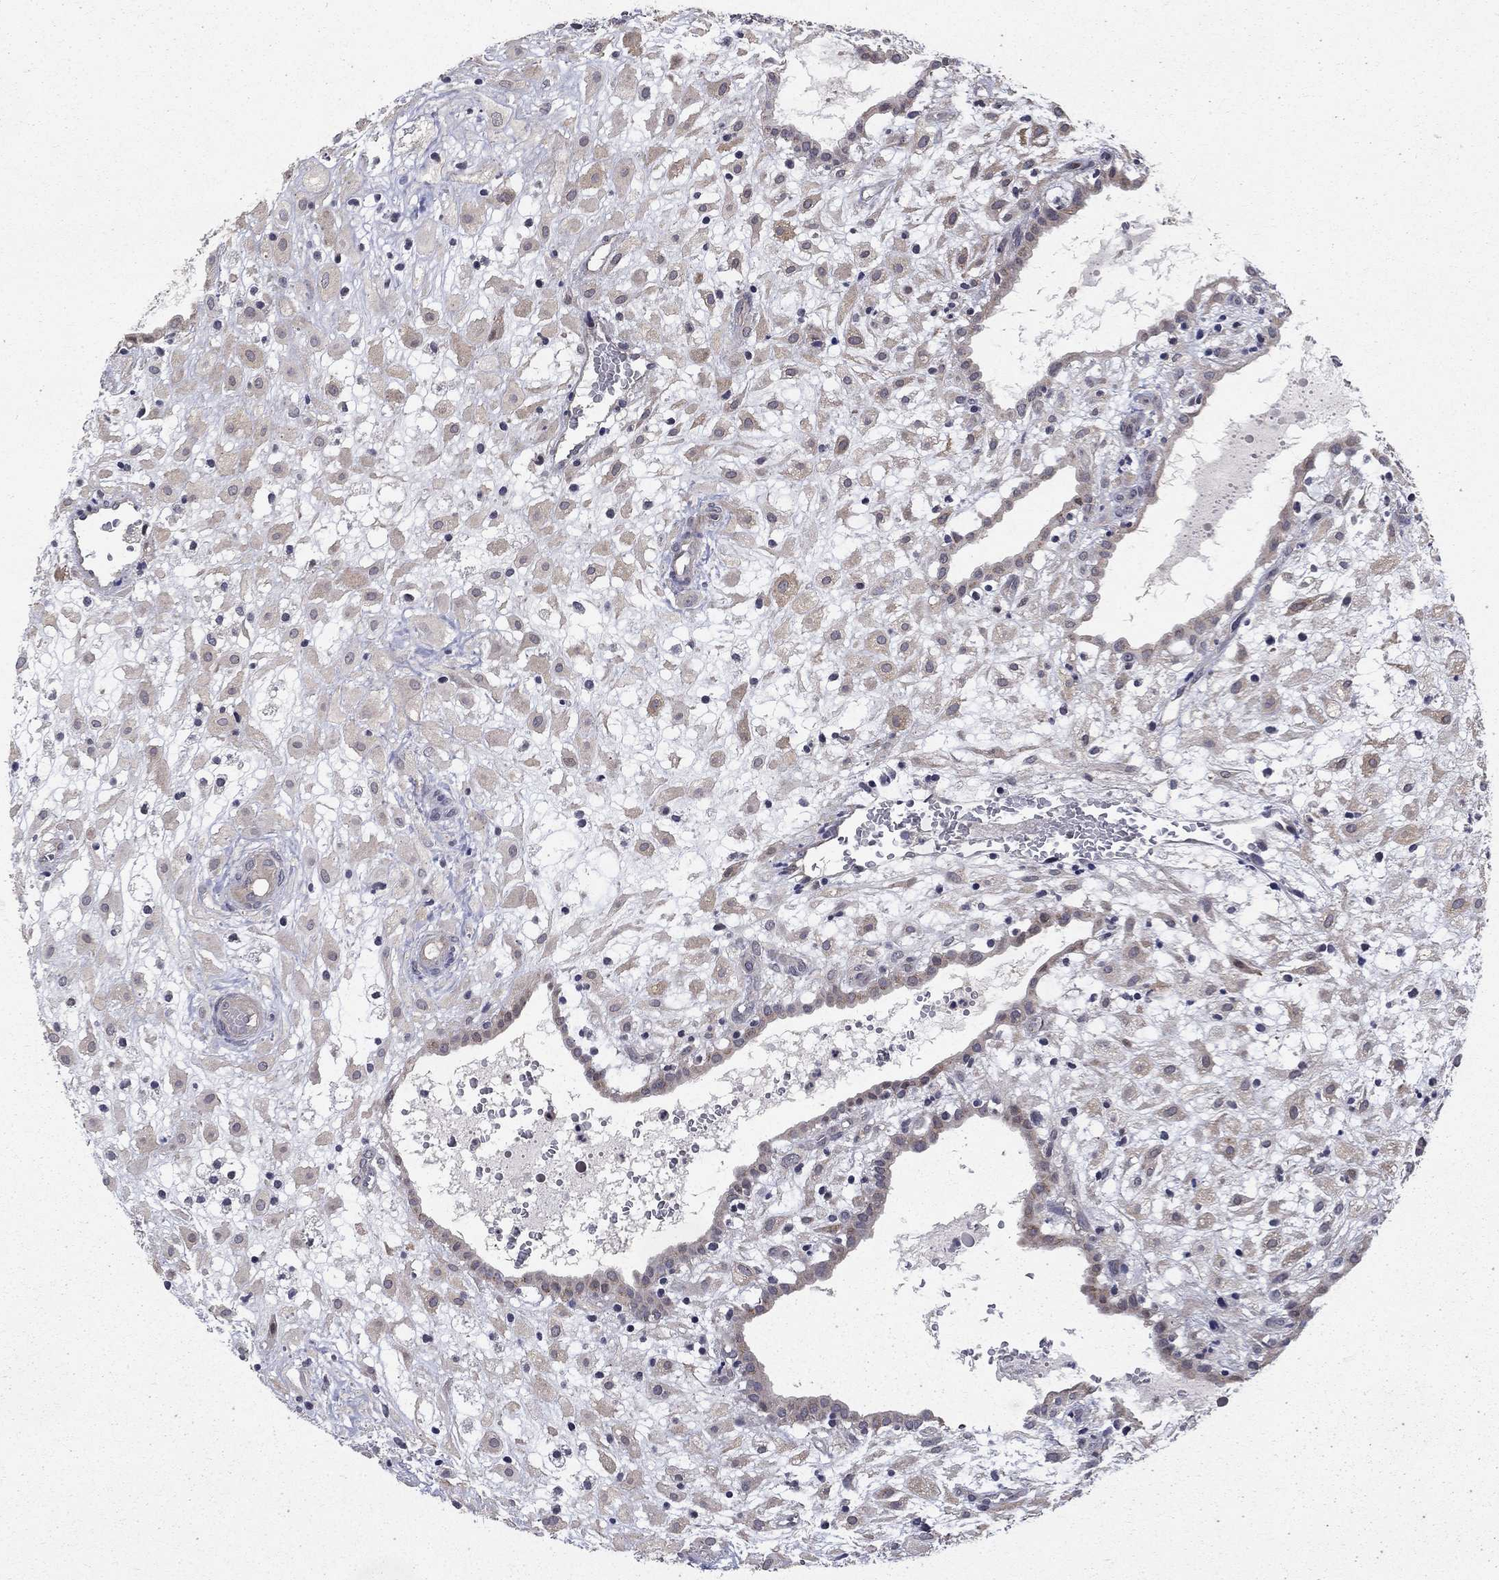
{"staining": {"intensity": "weak", "quantity": "25%-75%", "location": "cytoplasmic/membranous"}, "tissue": "placenta", "cell_type": "Decidual cells", "image_type": "normal", "snomed": [{"axis": "morphology", "description": "Normal tissue, NOS"}, {"axis": "topography", "description": "Placenta"}], "caption": "Immunohistochemistry (IHC) staining of normal placenta, which reveals low levels of weak cytoplasmic/membranous positivity in approximately 25%-75% of decidual cells indicating weak cytoplasmic/membranous protein positivity. The staining was performed using DAB (brown) for protein detection and nuclei were counterstained in hematoxylin (blue).", "gene": "FAM3B", "patient": {"sex": "female", "age": 24}}